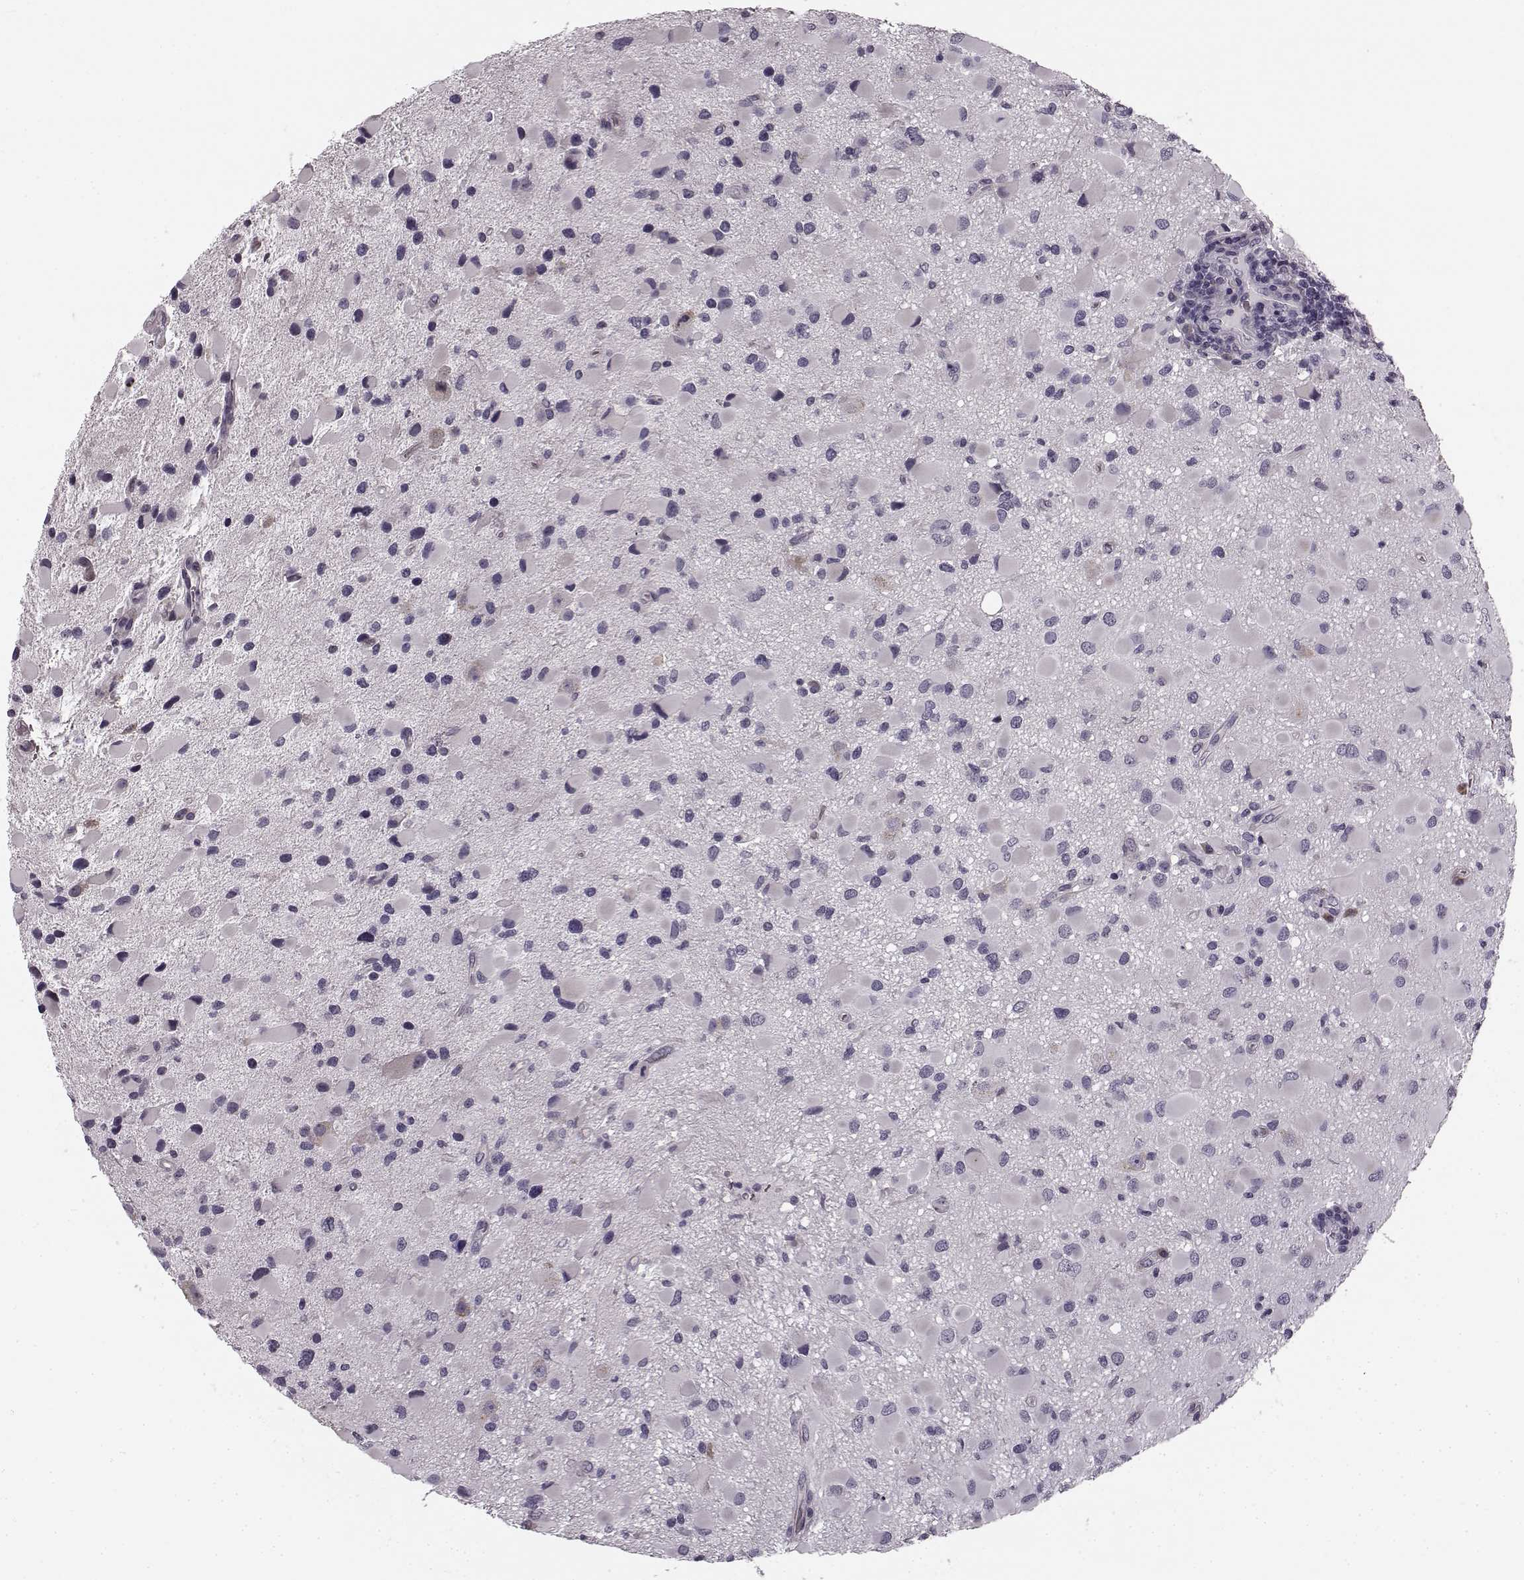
{"staining": {"intensity": "negative", "quantity": "none", "location": "none"}, "tissue": "glioma", "cell_type": "Tumor cells", "image_type": "cancer", "snomed": [{"axis": "morphology", "description": "Glioma, malignant, Low grade"}, {"axis": "topography", "description": "Brain"}], "caption": "A photomicrograph of malignant glioma (low-grade) stained for a protein demonstrates no brown staining in tumor cells.", "gene": "FAM234B", "patient": {"sex": "female", "age": 32}}